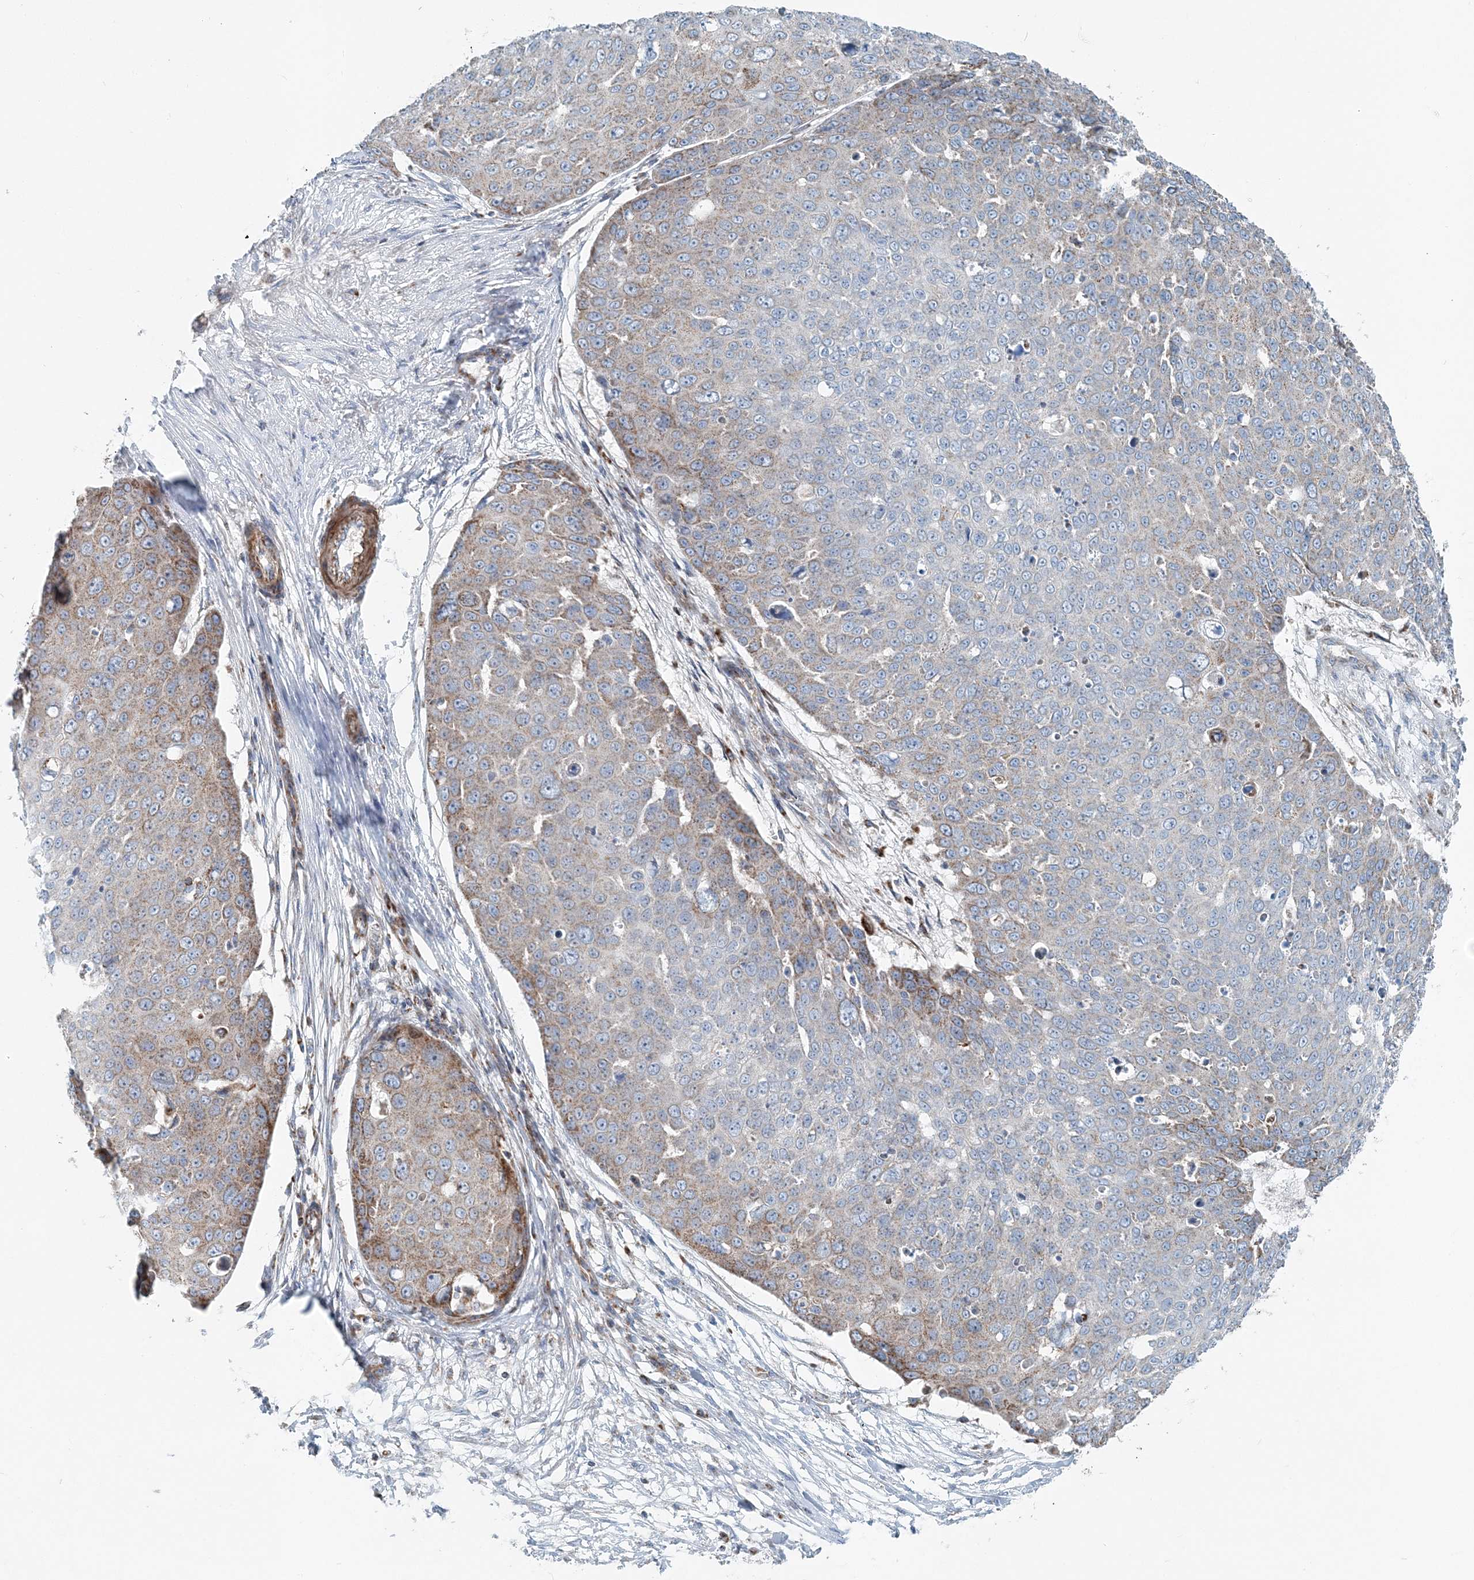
{"staining": {"intensity": "moderate", "quantity": "25%-75%", "location": "cytoplasmic/membranous"}, "tissue": "skin cancer", "cell_type": "Tumor cells", "image_type": "cancer", "snomed": [{"axis": "morphology", "description": "Squamous cell carcinoma, NOS"}, {"axis": "topography", "description": "Skin"}], "caption": "IHC (DAB (3,3'-diaminobenzidine)) staining of human skin cancer (squamous cell carcinoma) demonstrates moderate cytoplasmic/membranous protein expression in approximately 25%-75% of tumor cells. (IHC, brightfield microscopy, high magnification).", "gene": "INTU", "patient": {"sex": "male", "age": 71}}